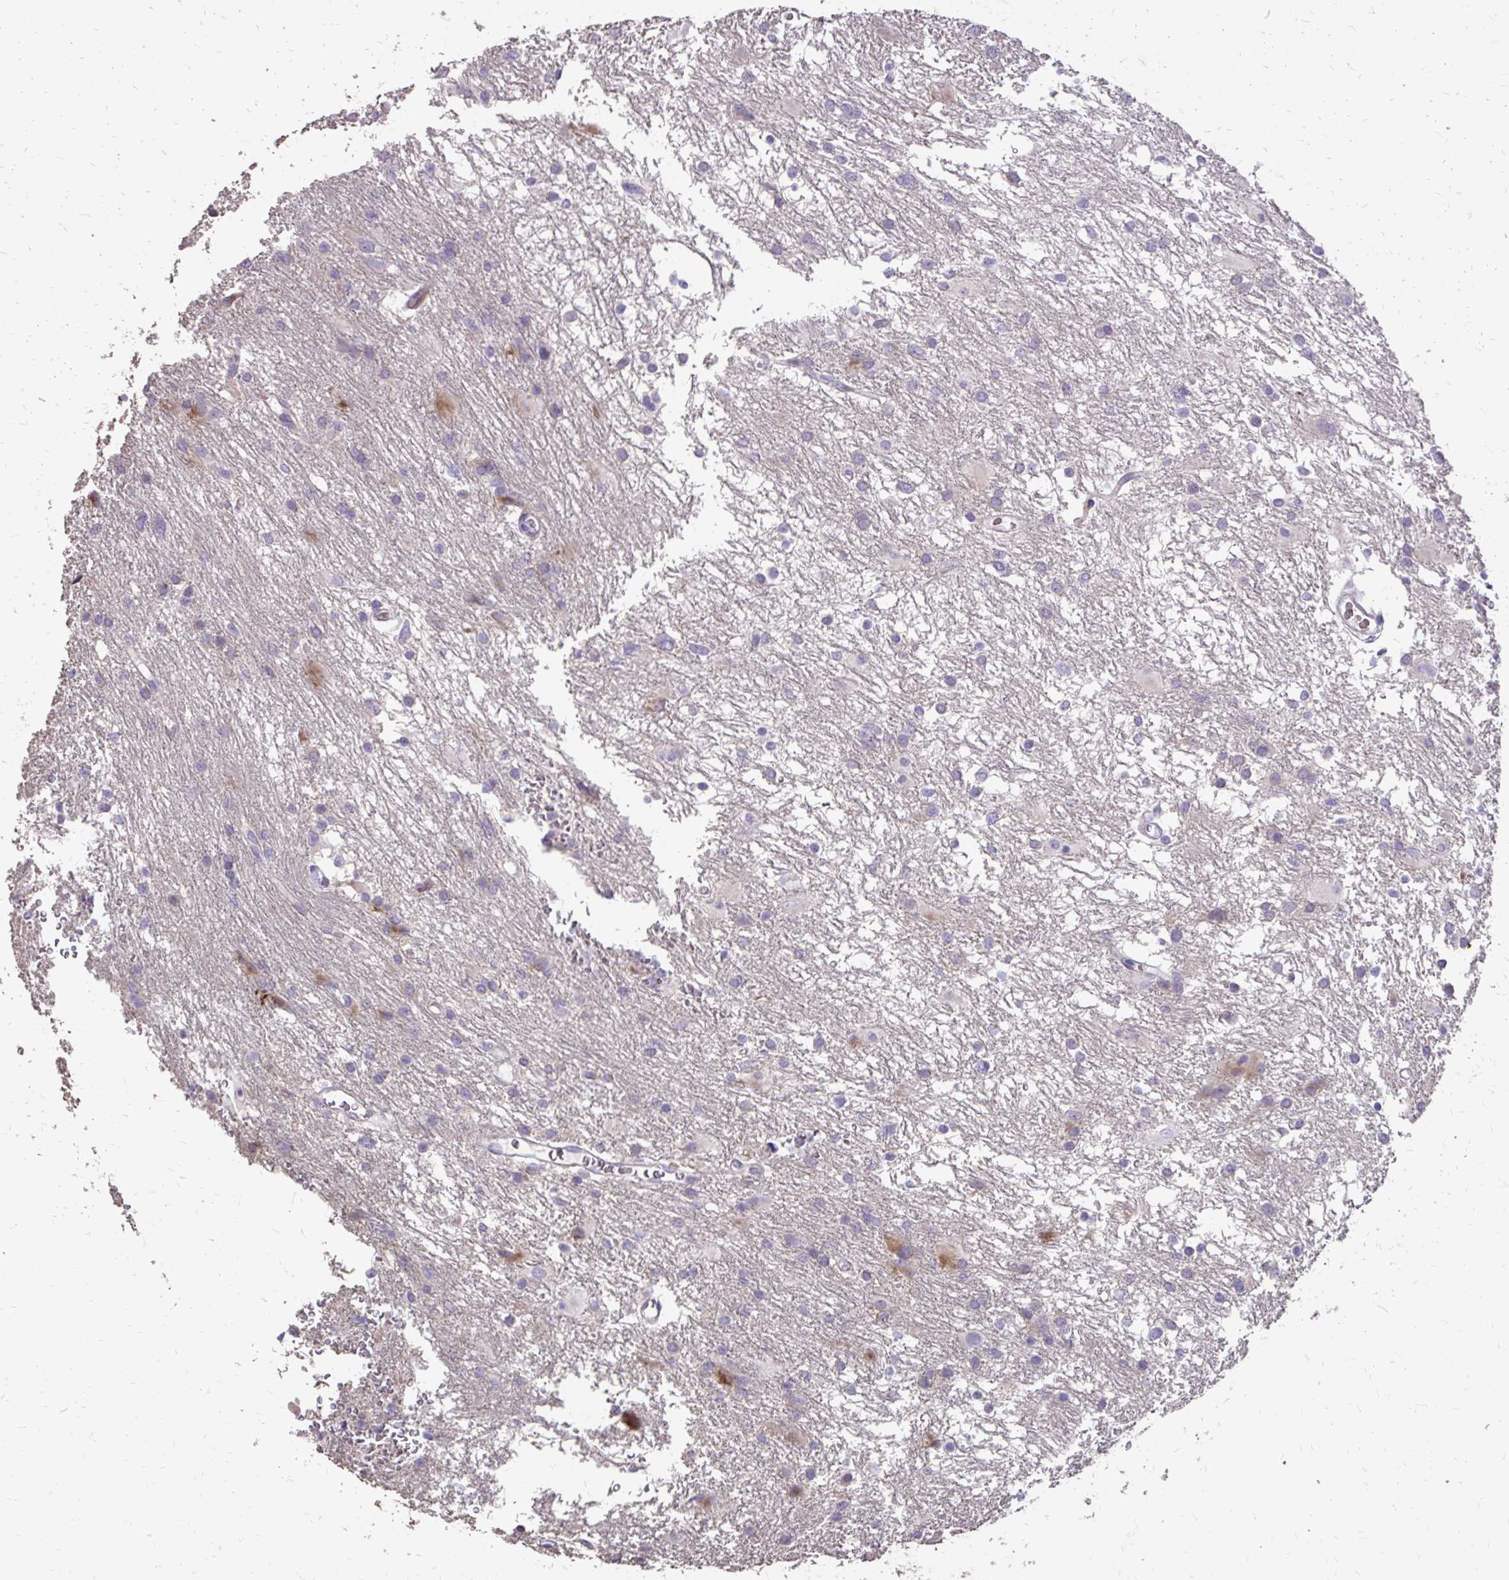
{"staining": {"intensity": "negative", "quantity": "none", "location": "none"}, "tissue": "glioma", "cell_type": "Tumor cells", "image_type": "cancer", "snomed": [{"axis": "morphology", "description": "Glioma, malignant, High grade"}, {"axis": "topography", "description": "Brain"}], "caption": "Histopathology image shows no significant protein staining in tumor cells of glioma.", "gene": "MYORG", "patient": {"sex": "male", "age": 53}}